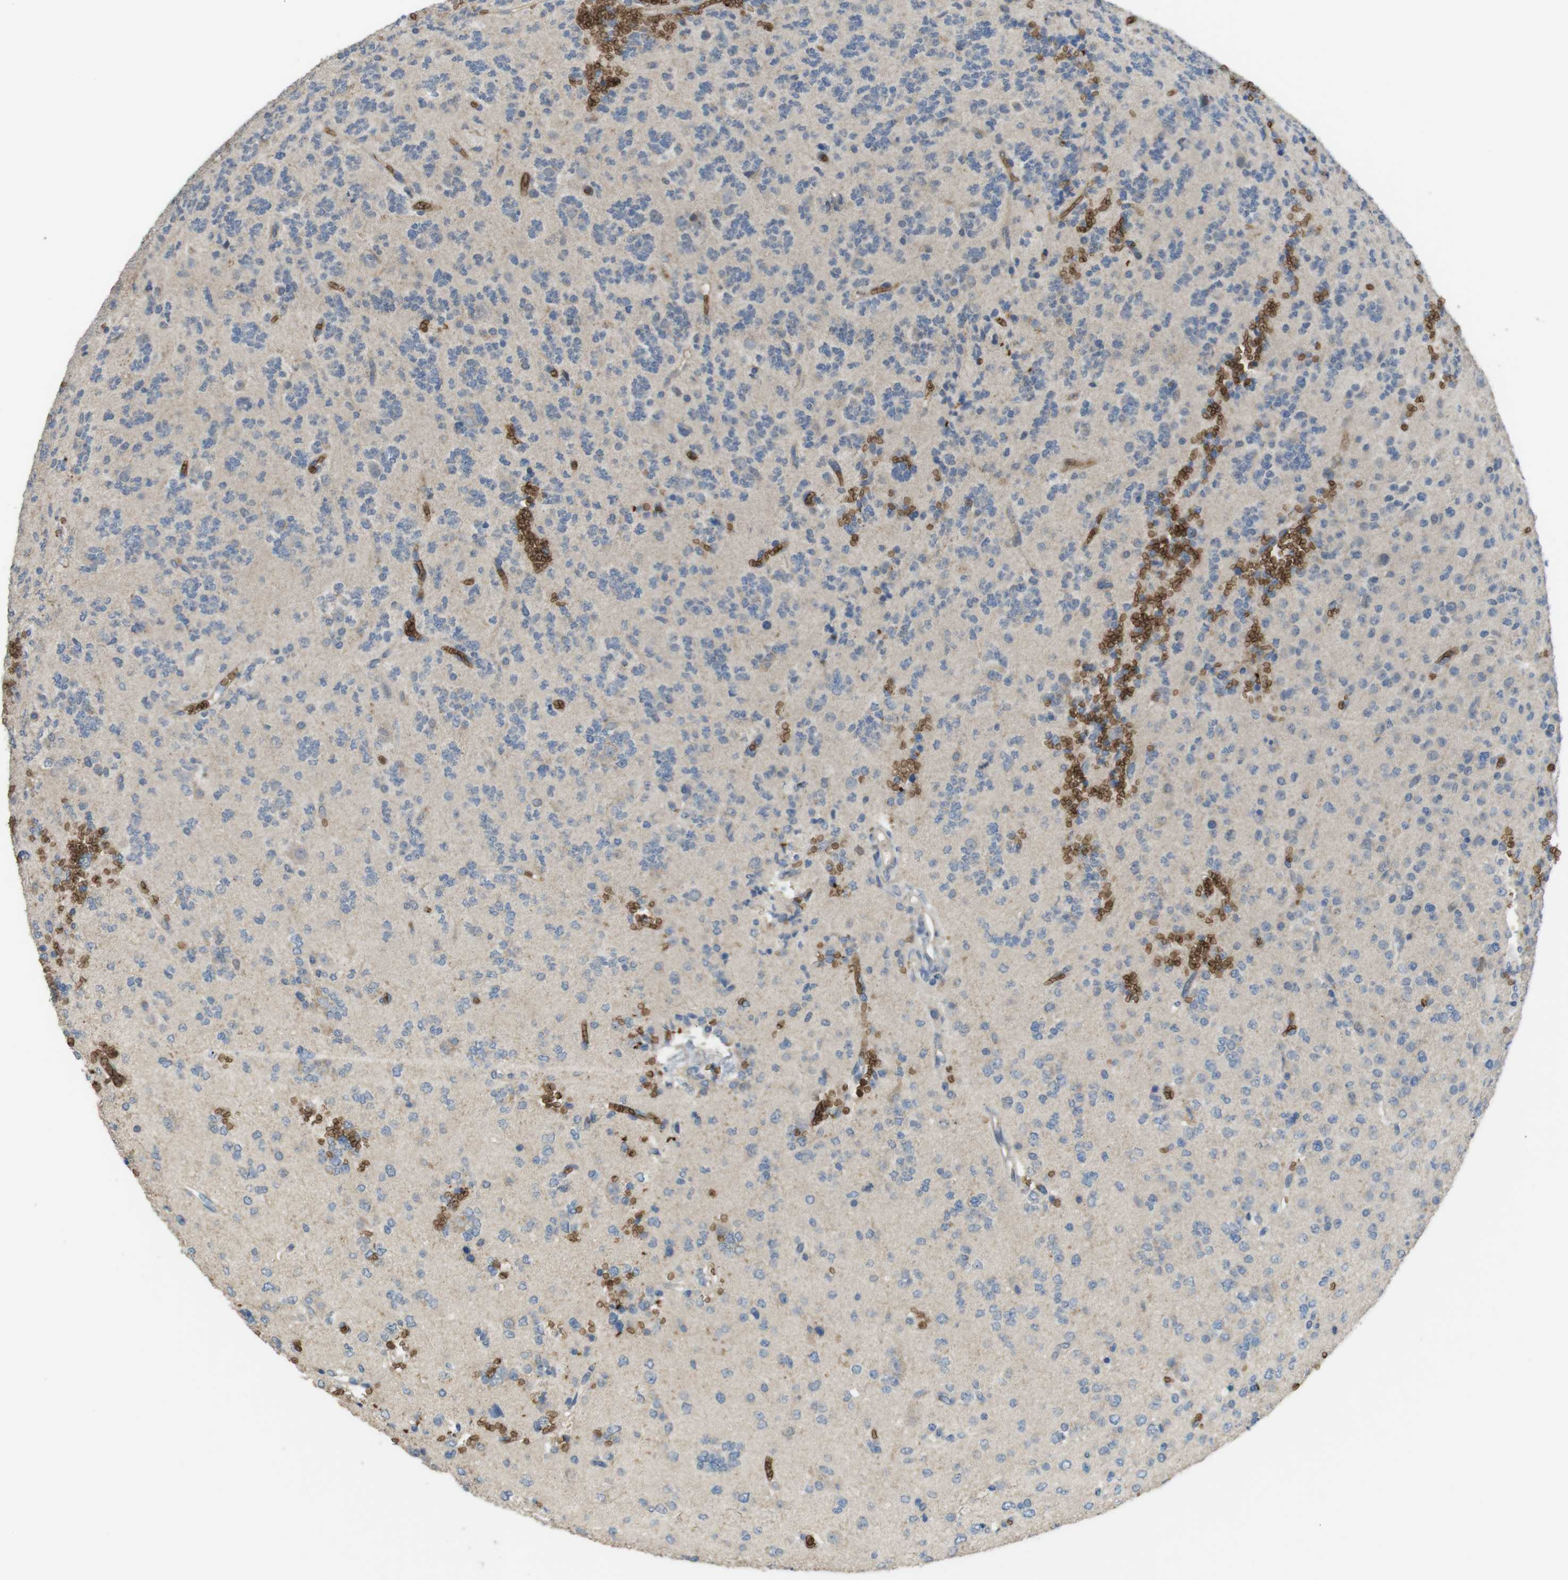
{"staining": {"intensity": "negative", "quantity": "none", "location": "none"}, "tissue": "glioma", "cell_type": "Tumor cells", "image_type": "cancer", "snomed": [{"axis": "morphology", "description": "Glioma, malignant, Low grade"}, {"axis": "topography", "description": "Brain"}], "caption": "Malignant glioma (low-grade) was stained to show a protein in brown. There is no significant positivity in tumor cells.", "gene": "GYPA", "patient": {"sex": "male", "age": 38}}